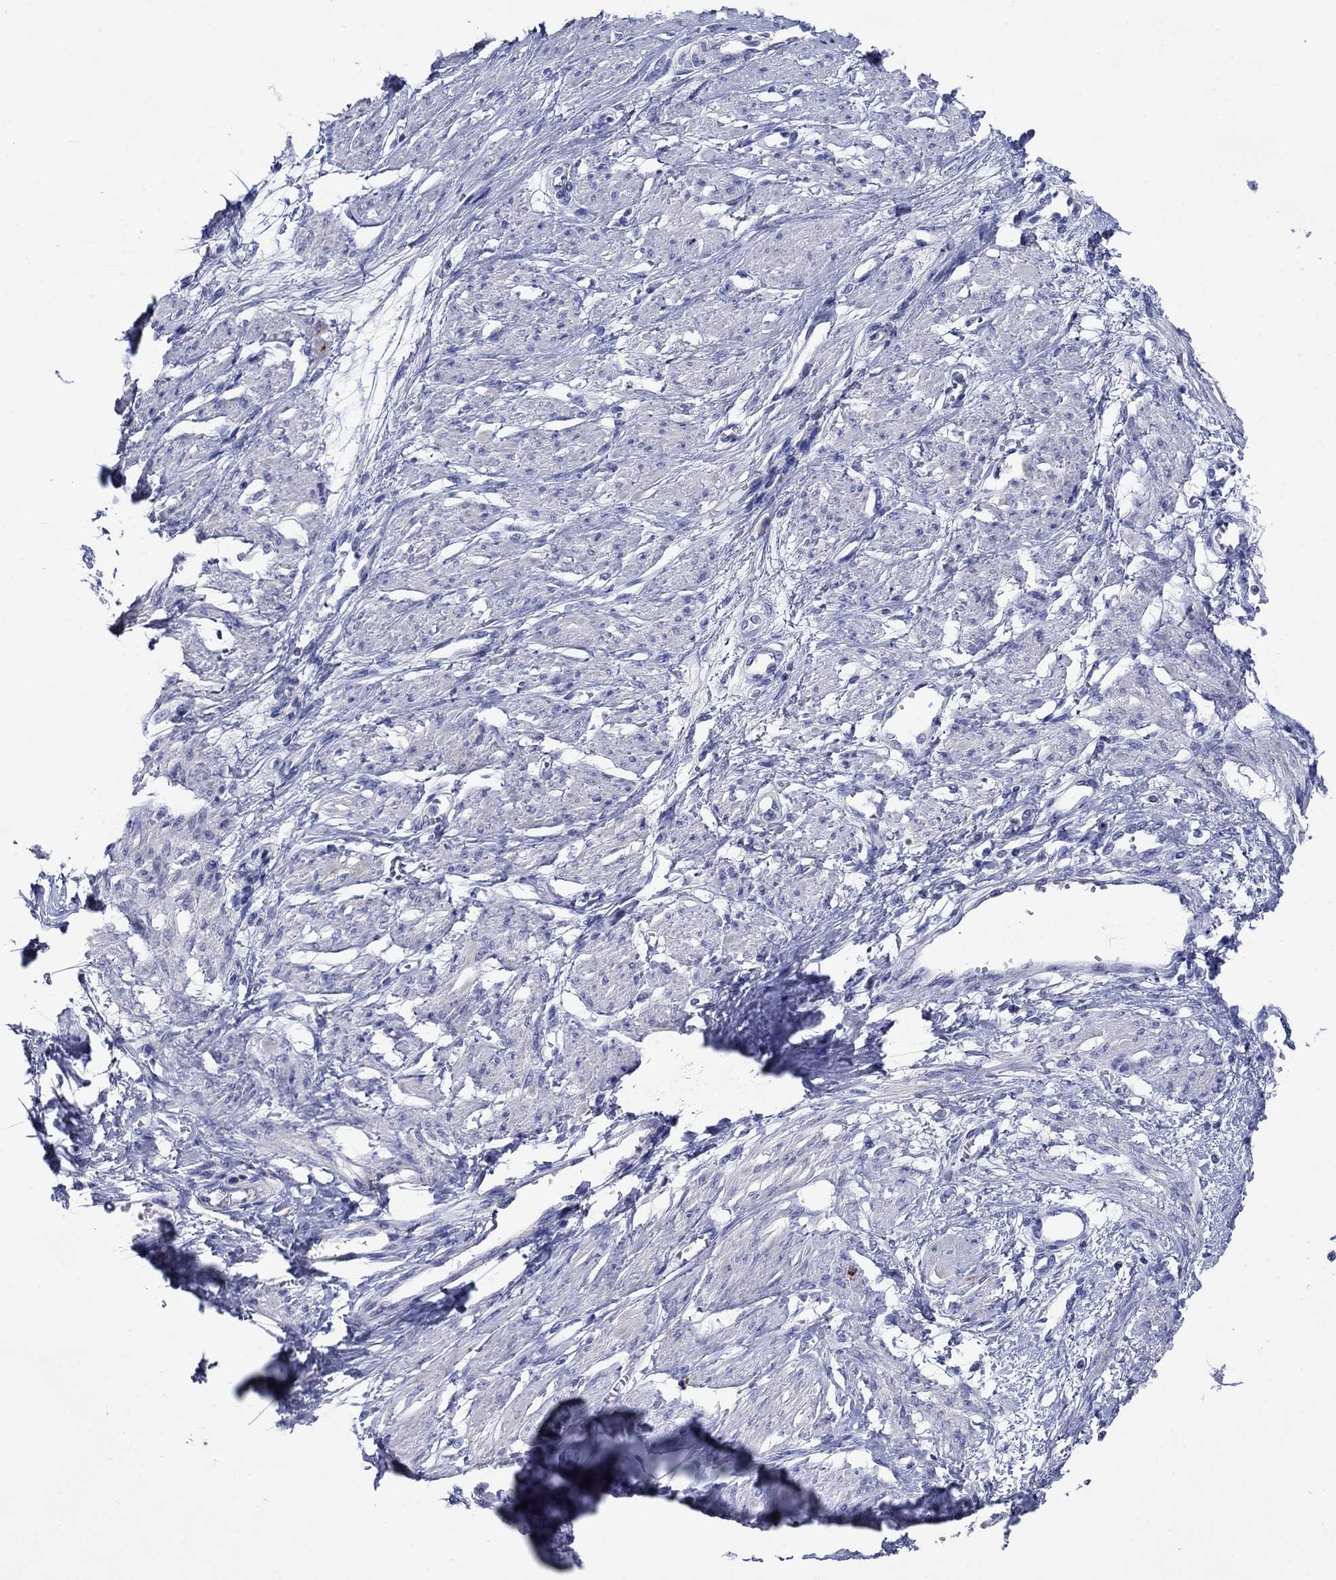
{"staining": {"intensity": "negative", "quantity": "none", "location": "none"}, "tissue": "smooth muscle", "cell_type": "Smooth muscle cells", "image_type": "normal", "snomed": [{"axis": "morphology", "description": "Normal tissue, NOS"}, {"axis": "topography", "description": "Smooth muscle"}, {"axis": "topography", "description": "Uterus"}], "caption": "Immunohistochemical staining of normal human smooth muscle exhibits no significant positivity in smooth muscle cells. (DAB (3,3'-diaminobenzidine) immunohistochemistry (IHC) visualized using brightfield microscopy, high magnification).", "gene": "ENSG00000251537", "patient": {"sex": "female", "age": 39}}